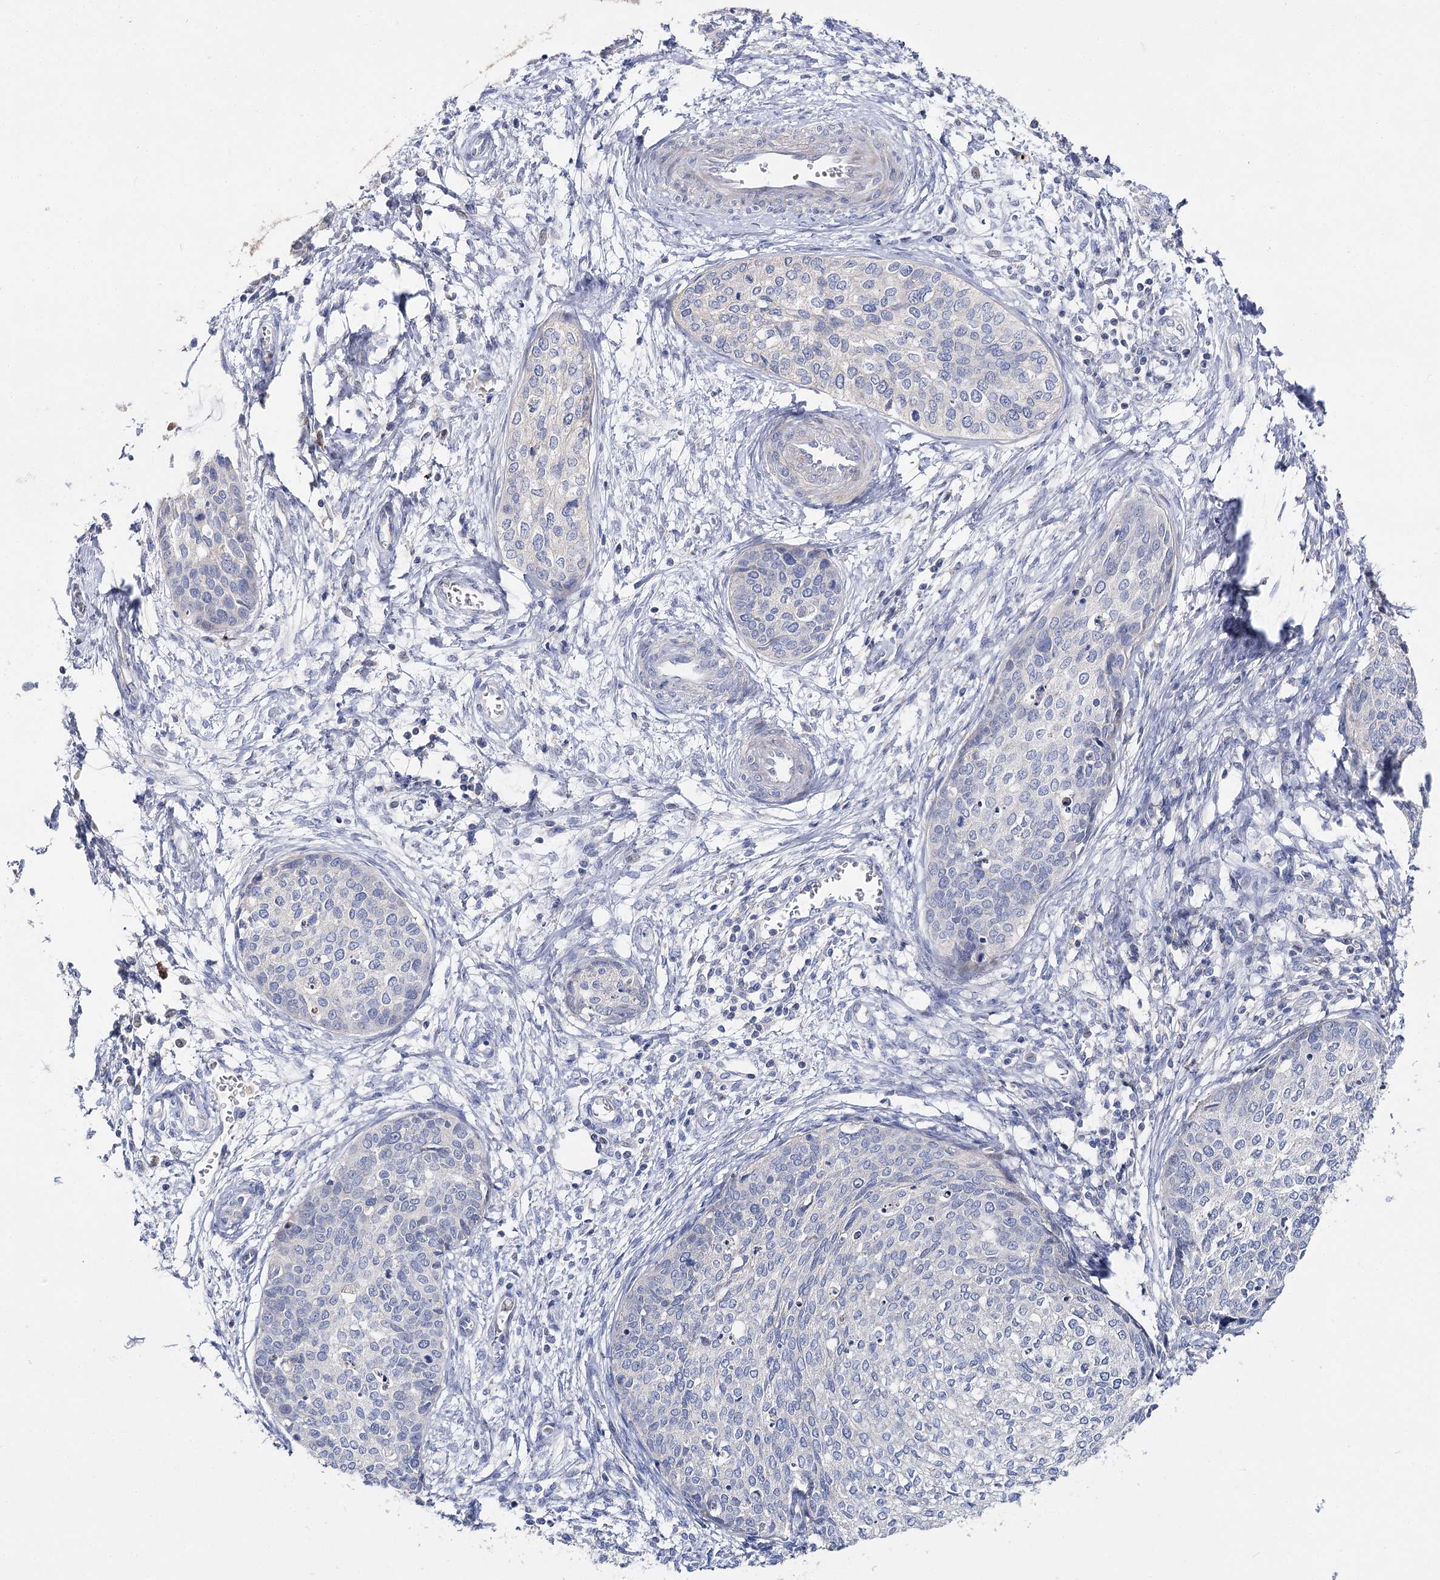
{"staining": {"intensity": "negative", "quantity": "none", "location": "none"}, "tissue": "cervical cancer", "cell_type": "Tumor cells", "image_type": "cancer", "snomed": [{"axis": "morphology", "description": "Squamous cell carcinoma, NOS"}, {"axis": "topography", "description": "Cervix"}], "caption": "The IHC photomicrograph has no significant expression in tumor cells of squamous cell carcinoma (cervical) tissue.", "gene": "NRAP", "patient": {"sex": "female", "age": 37}}